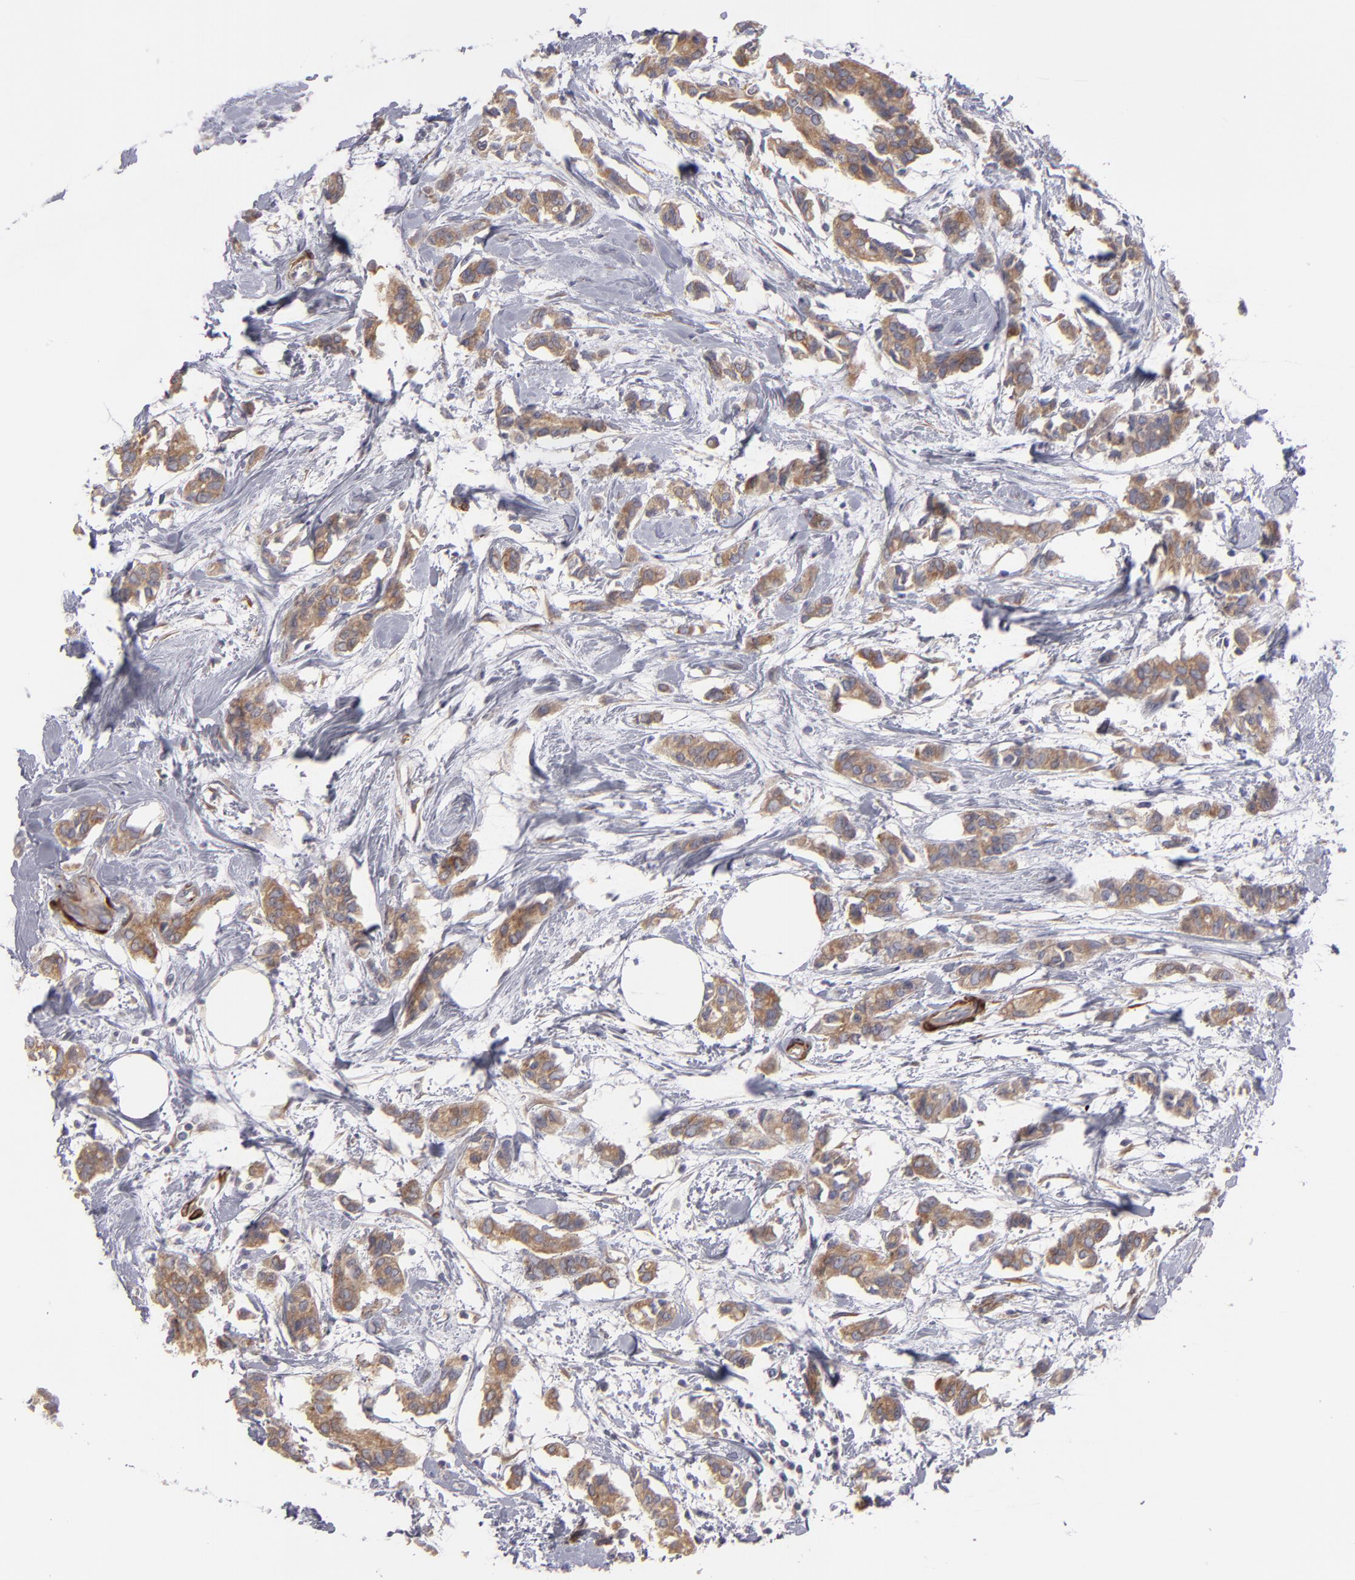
{"staining": {"intensity": "moderate", "quantity": ">75%", "location": "cytoplasmic/membranous"}, "tissue": "breast cancer", "cell_type": "Tumor cells", "image_type": "cancer", "snomed": [{"axis": "morphology", "description": "Duct carcinoma"}, {"axis": "topography", "description": "Breast"}], "caption": "Protein analysis of breast cancer tissue demonstrates moderate cytoplasmic/membranous expression in about >75% of tumor cells. The staining was performed using DAB (3,3'-diaminobenzidine) to visualize the protein expression in brown, while the nuclei were stained in blue with hematoxylin (Magnification: 20x).", "gene": "SLMAP", "patient": {"sex": "female", "age": 84}}